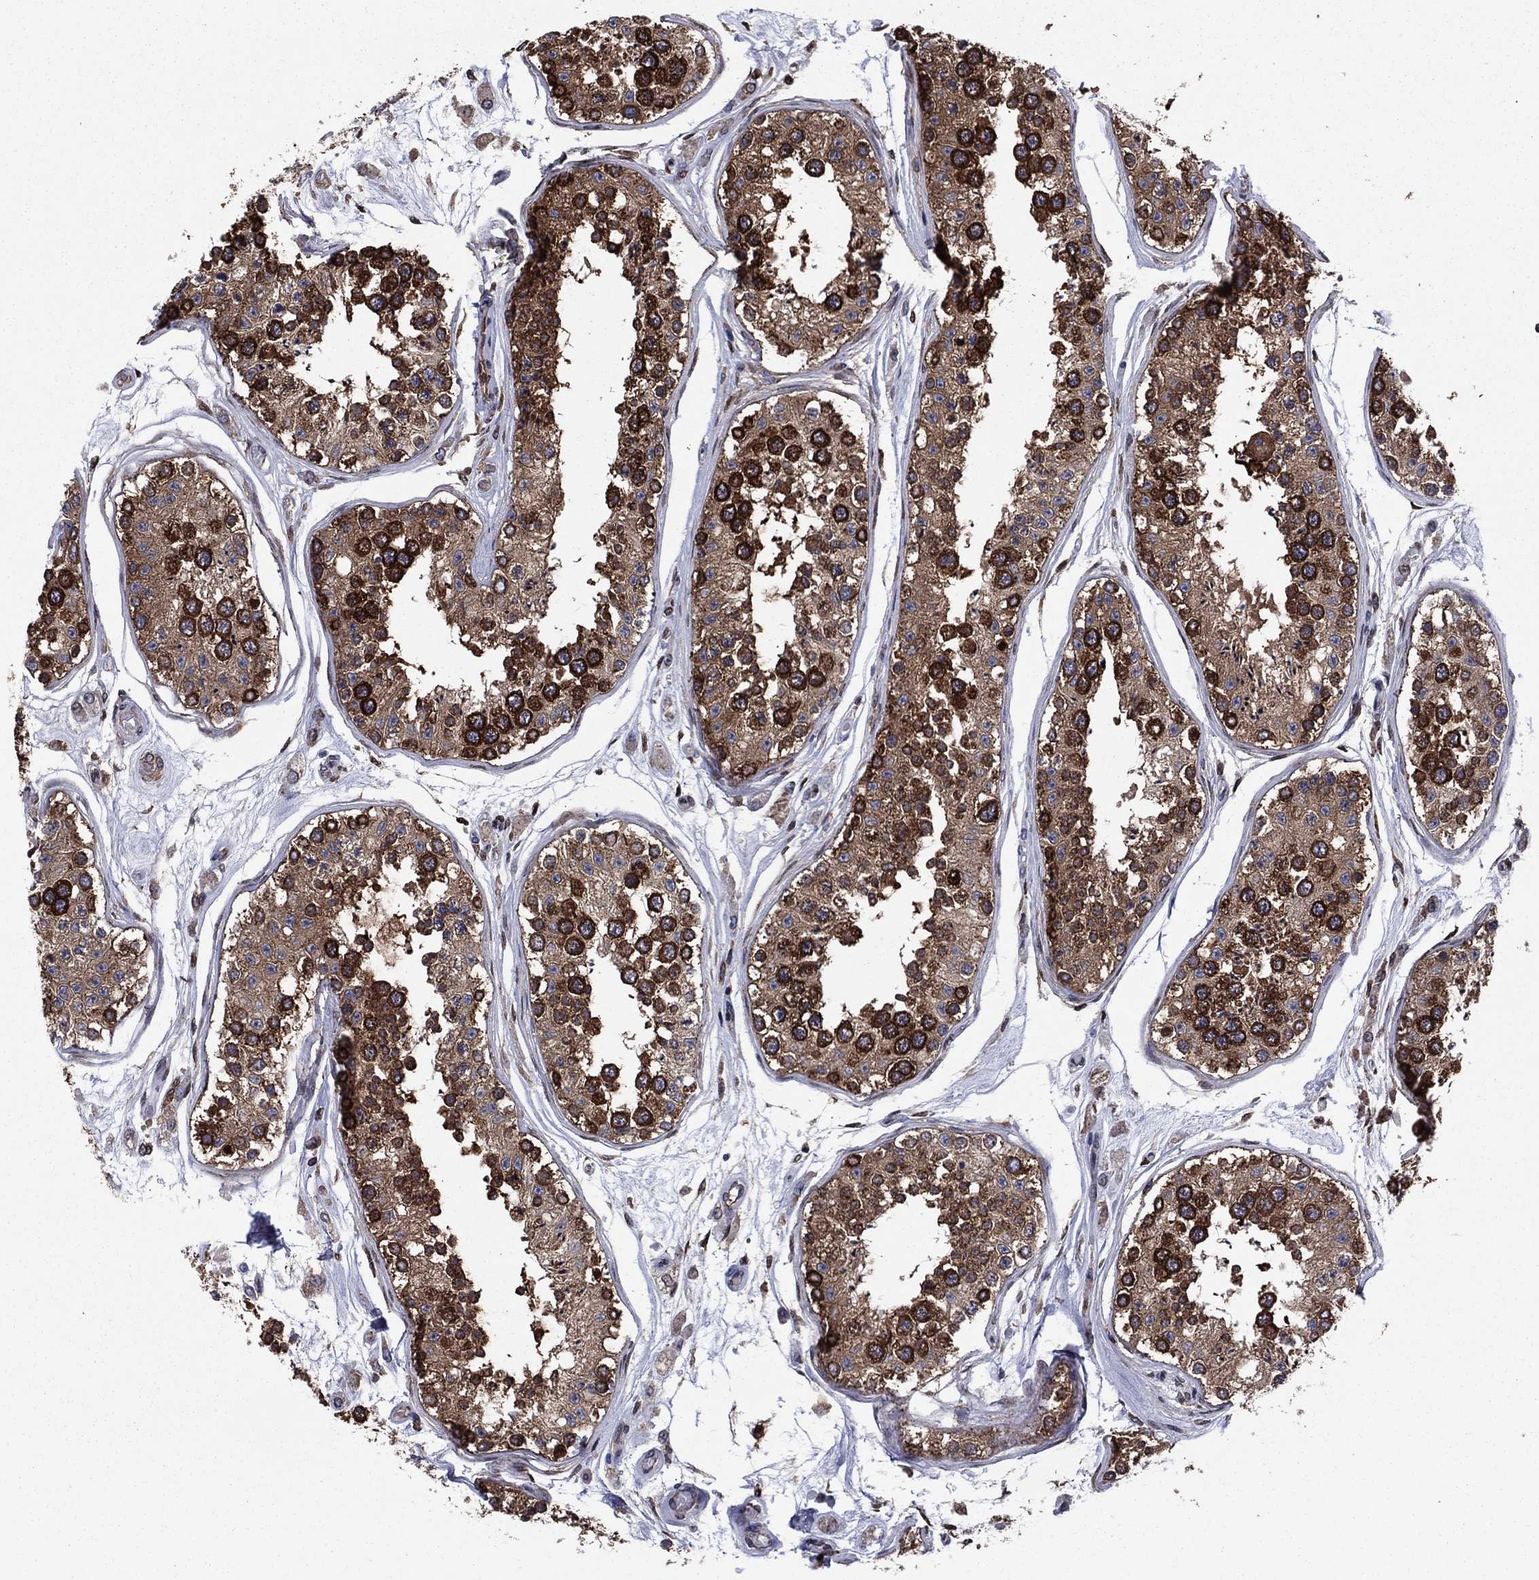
{"staining": {"intensity": "strong", "quantity": ">75%", "location": "cytoplasmic/membranous"}, "tissue": "testis", "cell_type": "Cells in seminiferous ducts", "image_type": "normal", "snomed": [{"axis": "morphology", "description": "Normal tissue, NOS"}, {"axis": "topography", "description": "Testis"}], "caption": "A high-resolution histopathology image shows IHC staining of normal testis, which exhibits strong cytoplasmic/membranous staining in approximately >75% of cells in seminiferous ducts. The staining is performed using DAB (3,3'-diaminobenzidine) brown chromogen to label protein expression. The nuclei are counter-stained blue using hematoxylin.", "gene": "YBX1", "patient": {"sex": "male", "age": 25}}